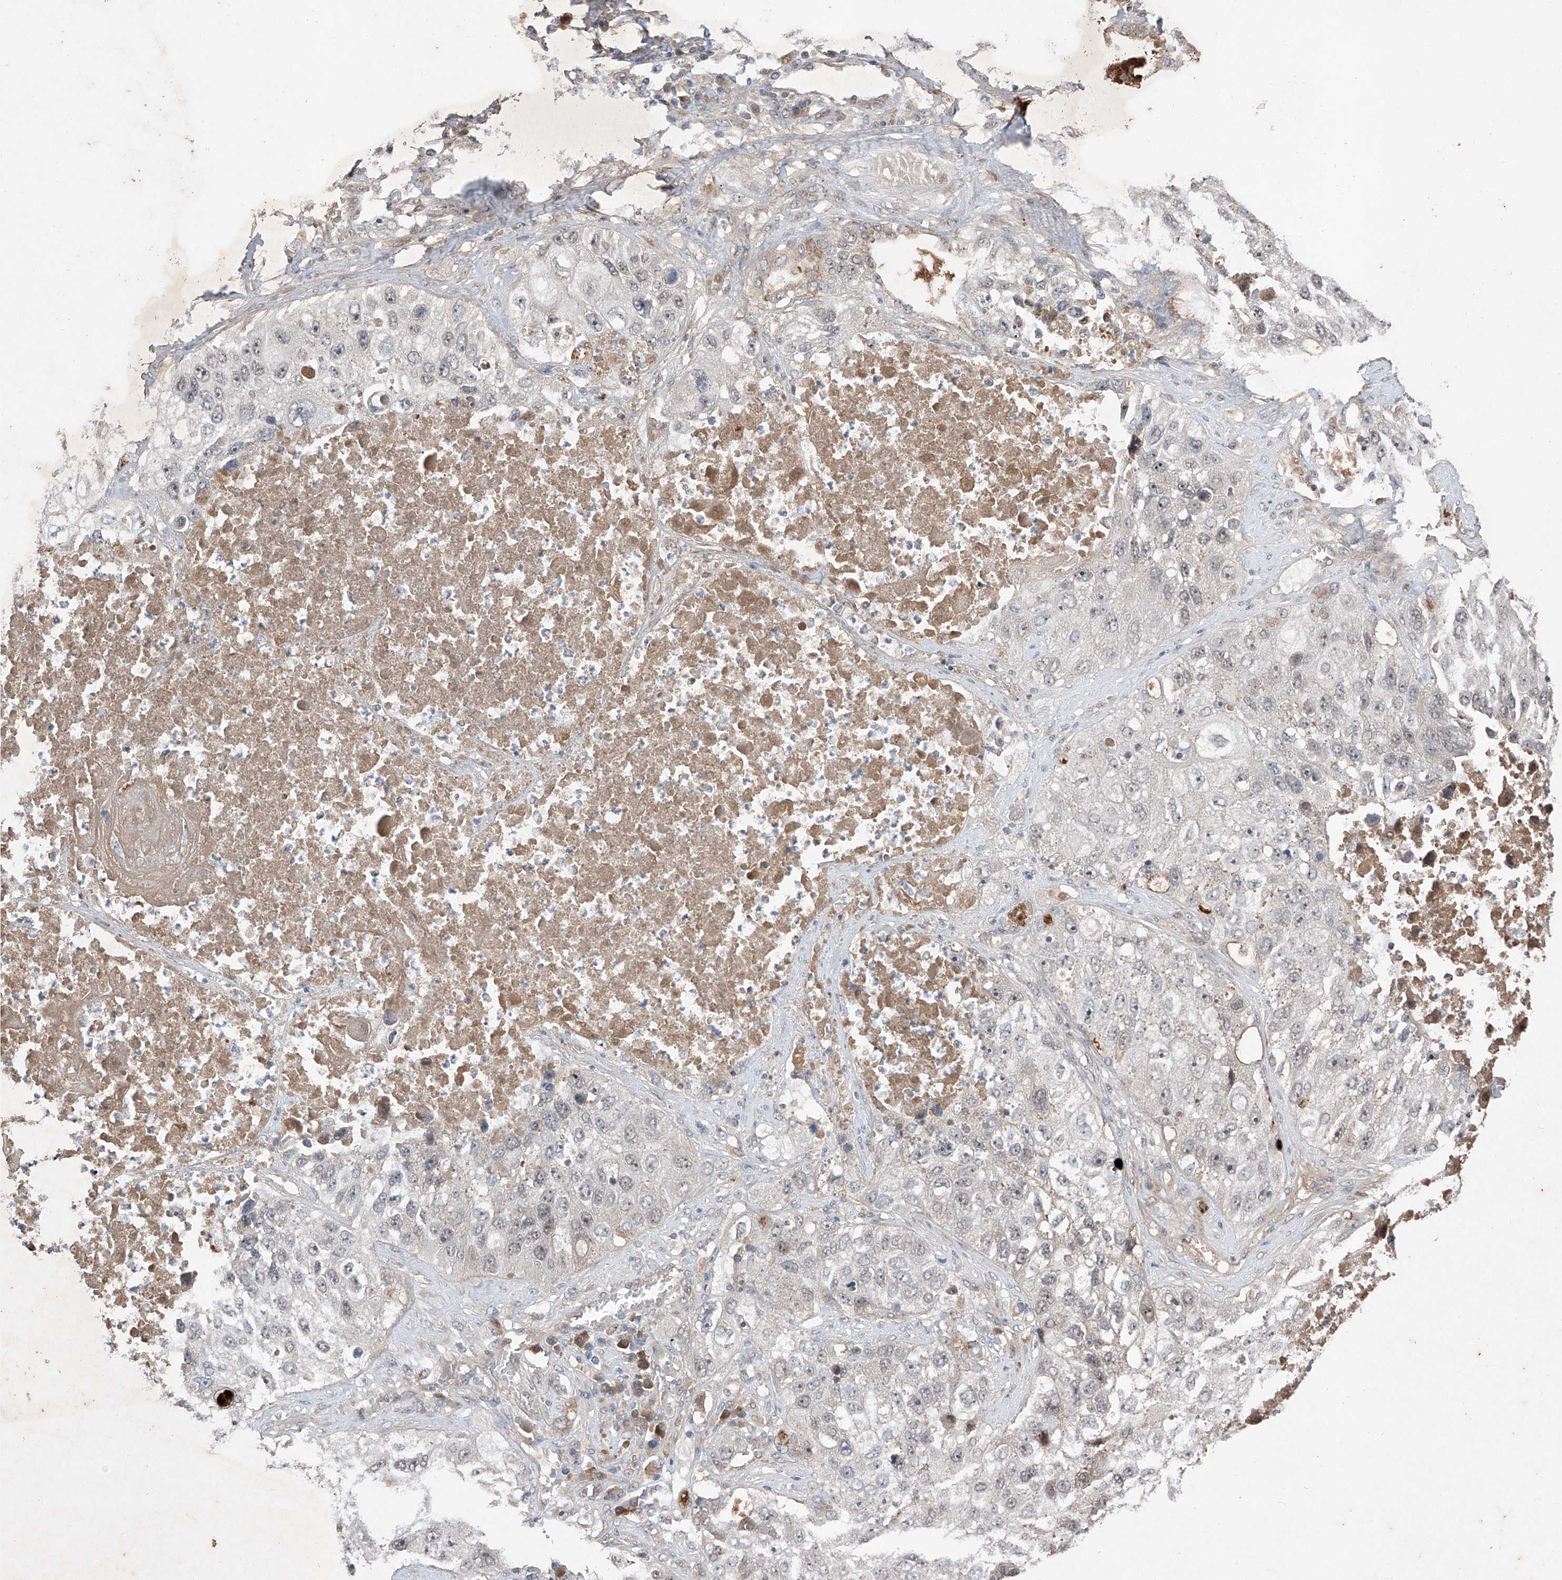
{"staining": {"intensity": "negative", "quantity": "none", "location": "none"}, "tissue": "lung cancer", "cell_type": "Tumor cells", "image_type": "cancer", "snomed": [{"axis": "morphology", "description": "Squamous cell carcinoma, NOS"}, {"axis": "topography", "description": "Lung"}], "caption": "Immunohistochemistry micrograph of human lung cancer (squamous cell carcinoma) stained for a protein (brown), which reveals no staining in tumor cells.", "gene": "FAM135A", "patient": {"sex": "male", "age": 61}}